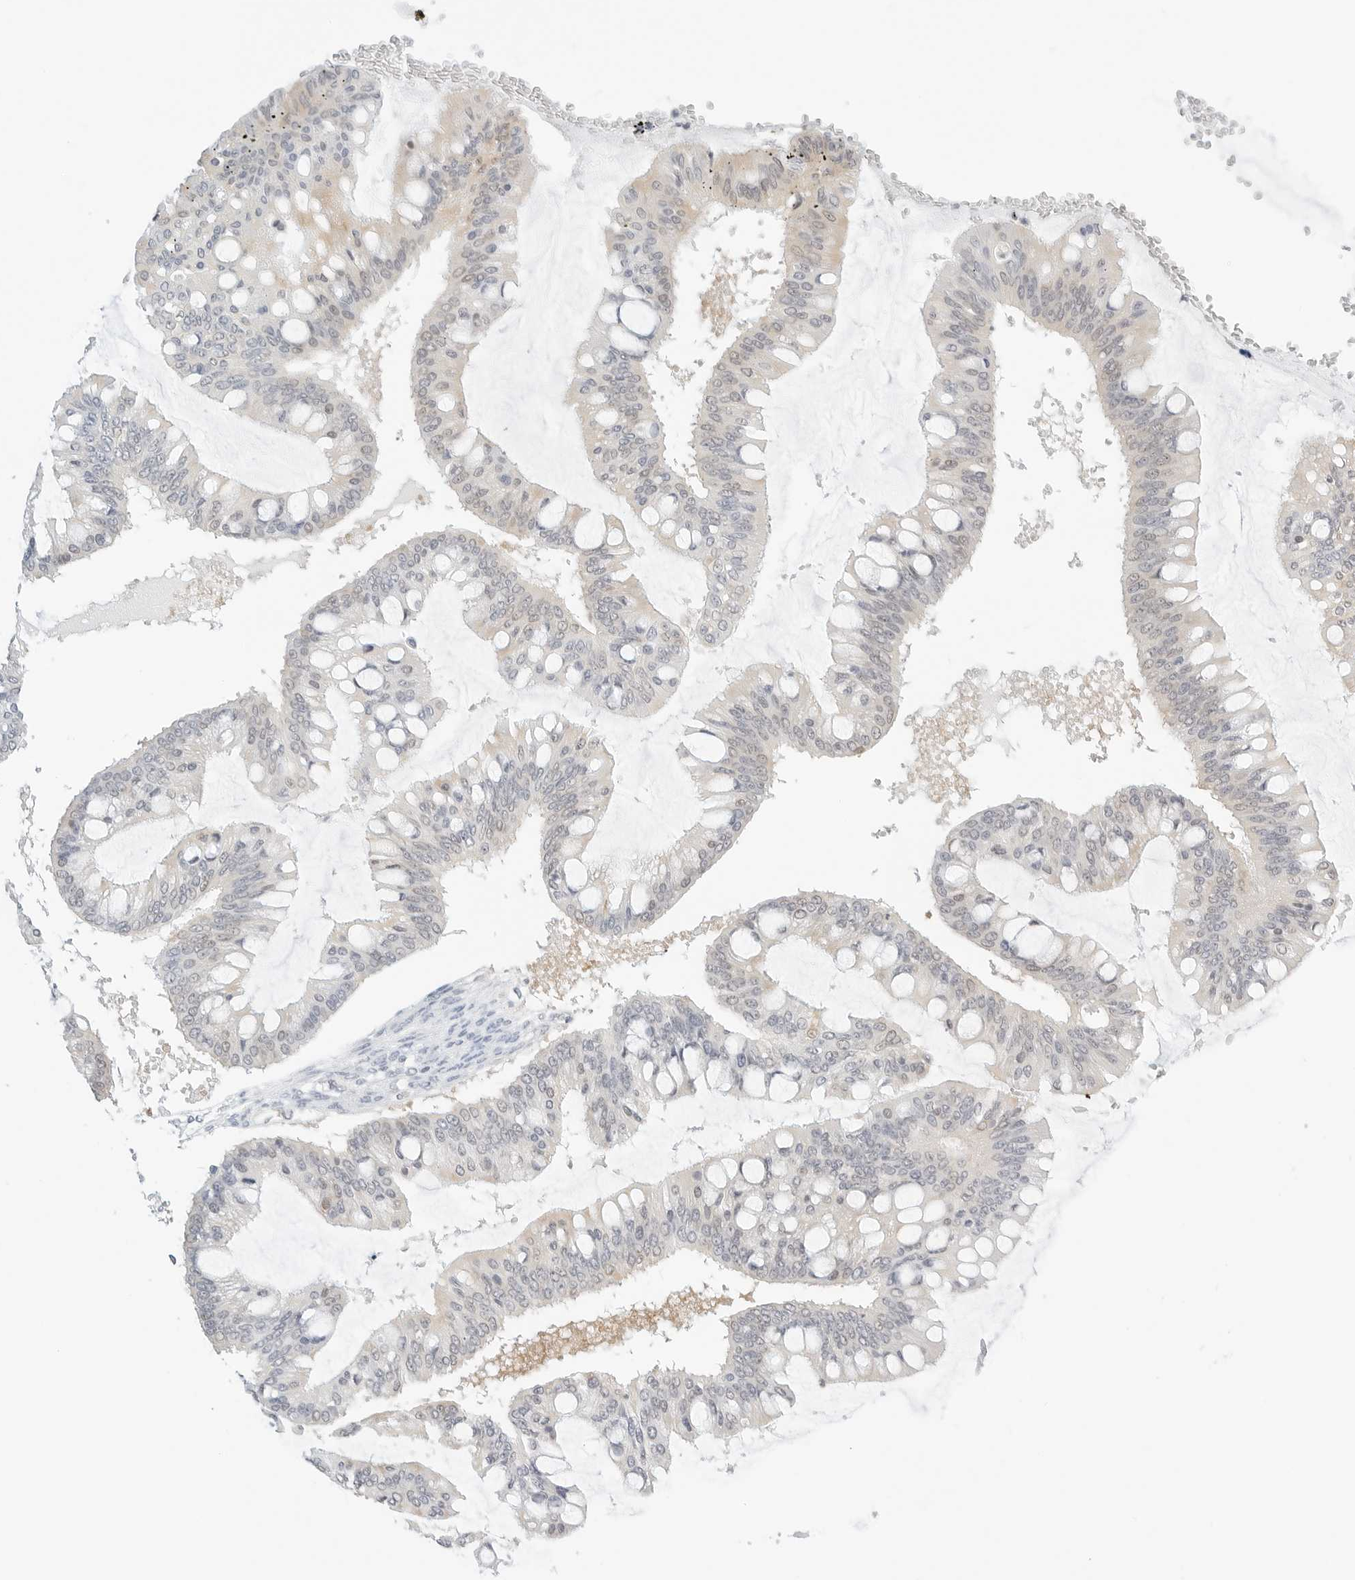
{"staining": {"intensity": "weak", "quantity": "<25%", "location": "cytoplasmic/membranous"}, "tissue": "ovarian cancer", "cell_type": "Tumor cells", "image_type": "cancer", "snomed": [{"axis": "morphology", "description": "Cystadenocarcinoma, mucinous, NOS"}, {"axis": "topography", "description": "Ovary"}], "caption": "Immunohistochemical staining of human ovarian cancer demonstrates no significant positivity in tumor cells.", "gene": "TEKT2", "patient": {"sex": "female", "age": 73}}